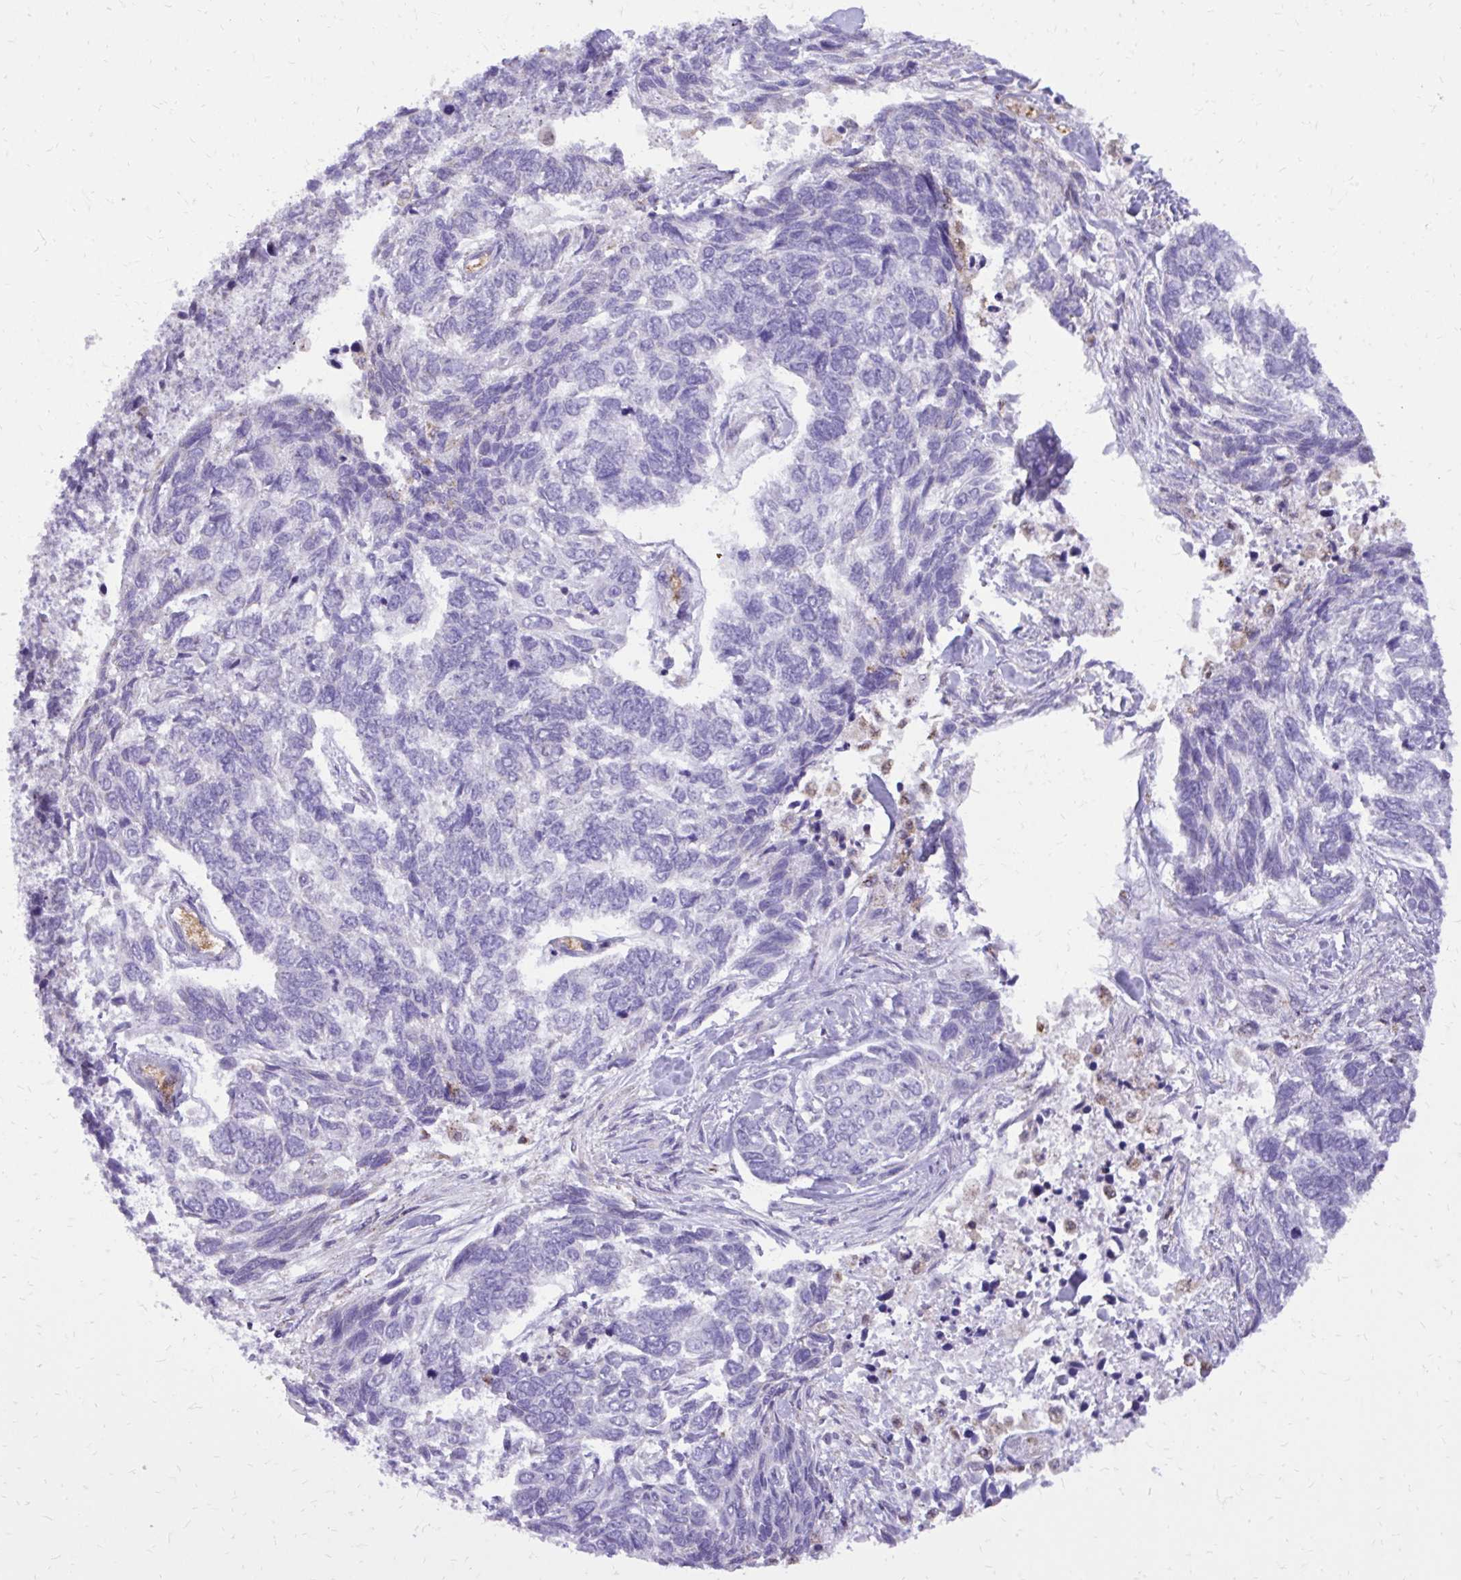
{"staining": {"intensity": "negative", "quantity": "none", "location": "none"}, "tissue": "skin cancer", "cell_type": "Tumor cells", "image_type": "cancer", "snomed": [{"axis": "morphology", "description": "Basal cell carcinoma"}, {"axis": "topography", "description": "Skin"}], "caption": "DAB immunohistochemical staining of skin cancer (basal cell carcinoma) reveals no significant staining in tumor cells.", "gene": "CAT", "patient": {"sex": "female", "age": 65}}